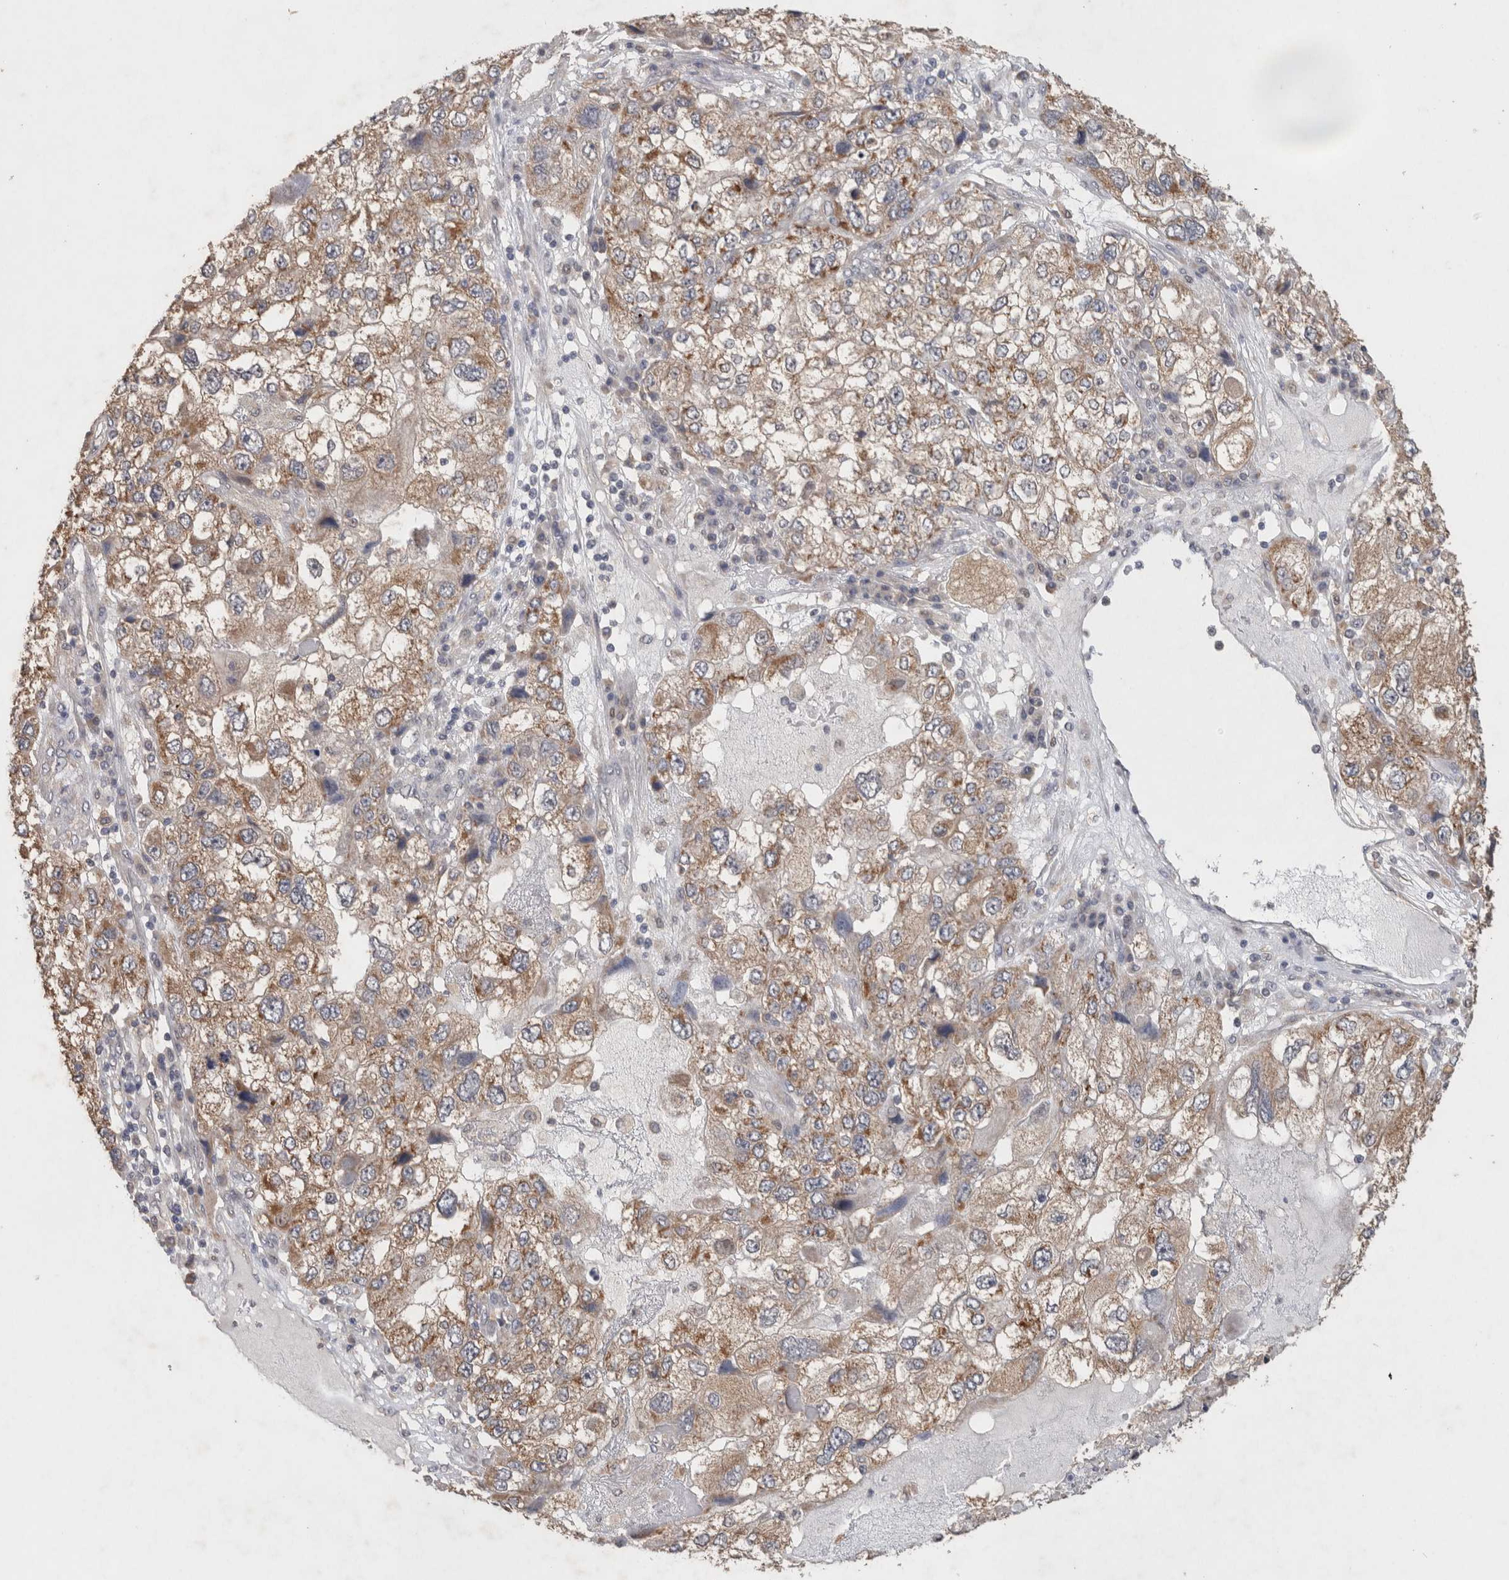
{"staining": {"intensity": "moderate", "quantity": ">75%", "location": "cytoplasmic/membranous"}, "tissue": "endometrial cancer", "cell_type": "Tumor cells", "image_type": "cancer", "snomed": [{"axis": "morphology", "description": "Adenocarcinoma, NOS"}, {"axis": "topography", "description": "Endometrium"}], "caption": "This photomicrograph shows immunohistochemistry staining of endometrial cancer, with medium moderate cytoplasmic/membranous expression in about >75% of tumor cells.", "gene": "RAB14", "patient": {"sex": "female", "age": 49}}